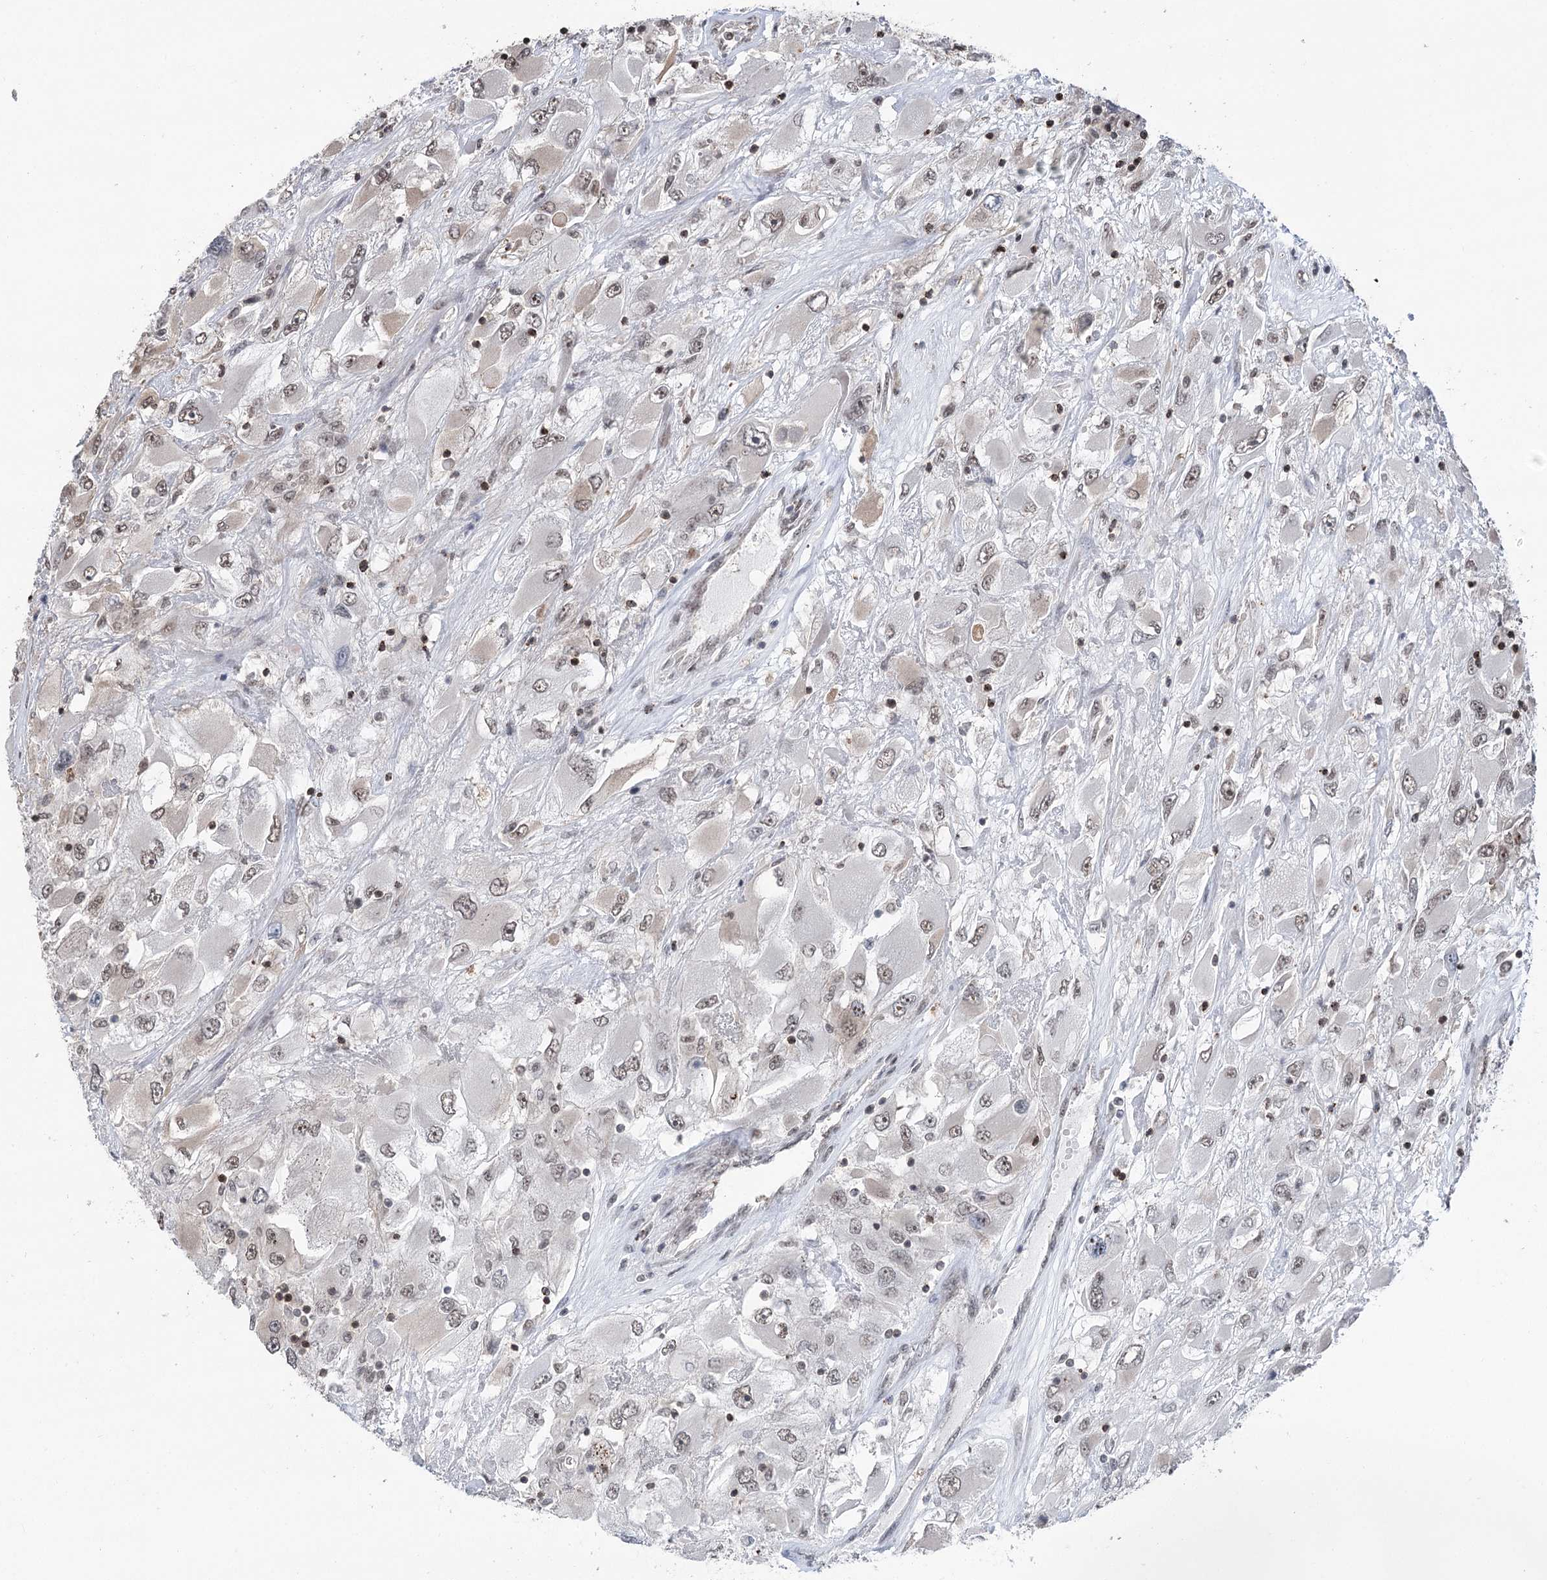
{"staining": {"intensity": "weak", "quantity": ">75%", "location": "nuclear"}, "tissue": "renal cancer", "cell_type": "Tumor cells", "image_type": "cancer", "snomed": [{"axis": "morphology", "description": "Adenocarcinoma, NOS"}, {"axis": "topography", "description": "Kidney"}], "caption": "Tumor cells reveal weak nuclear staining in approximately >75% of cells in renal cancer.", "gene": "CCSER2", "patient": {"sex": "female", "age": 52}}